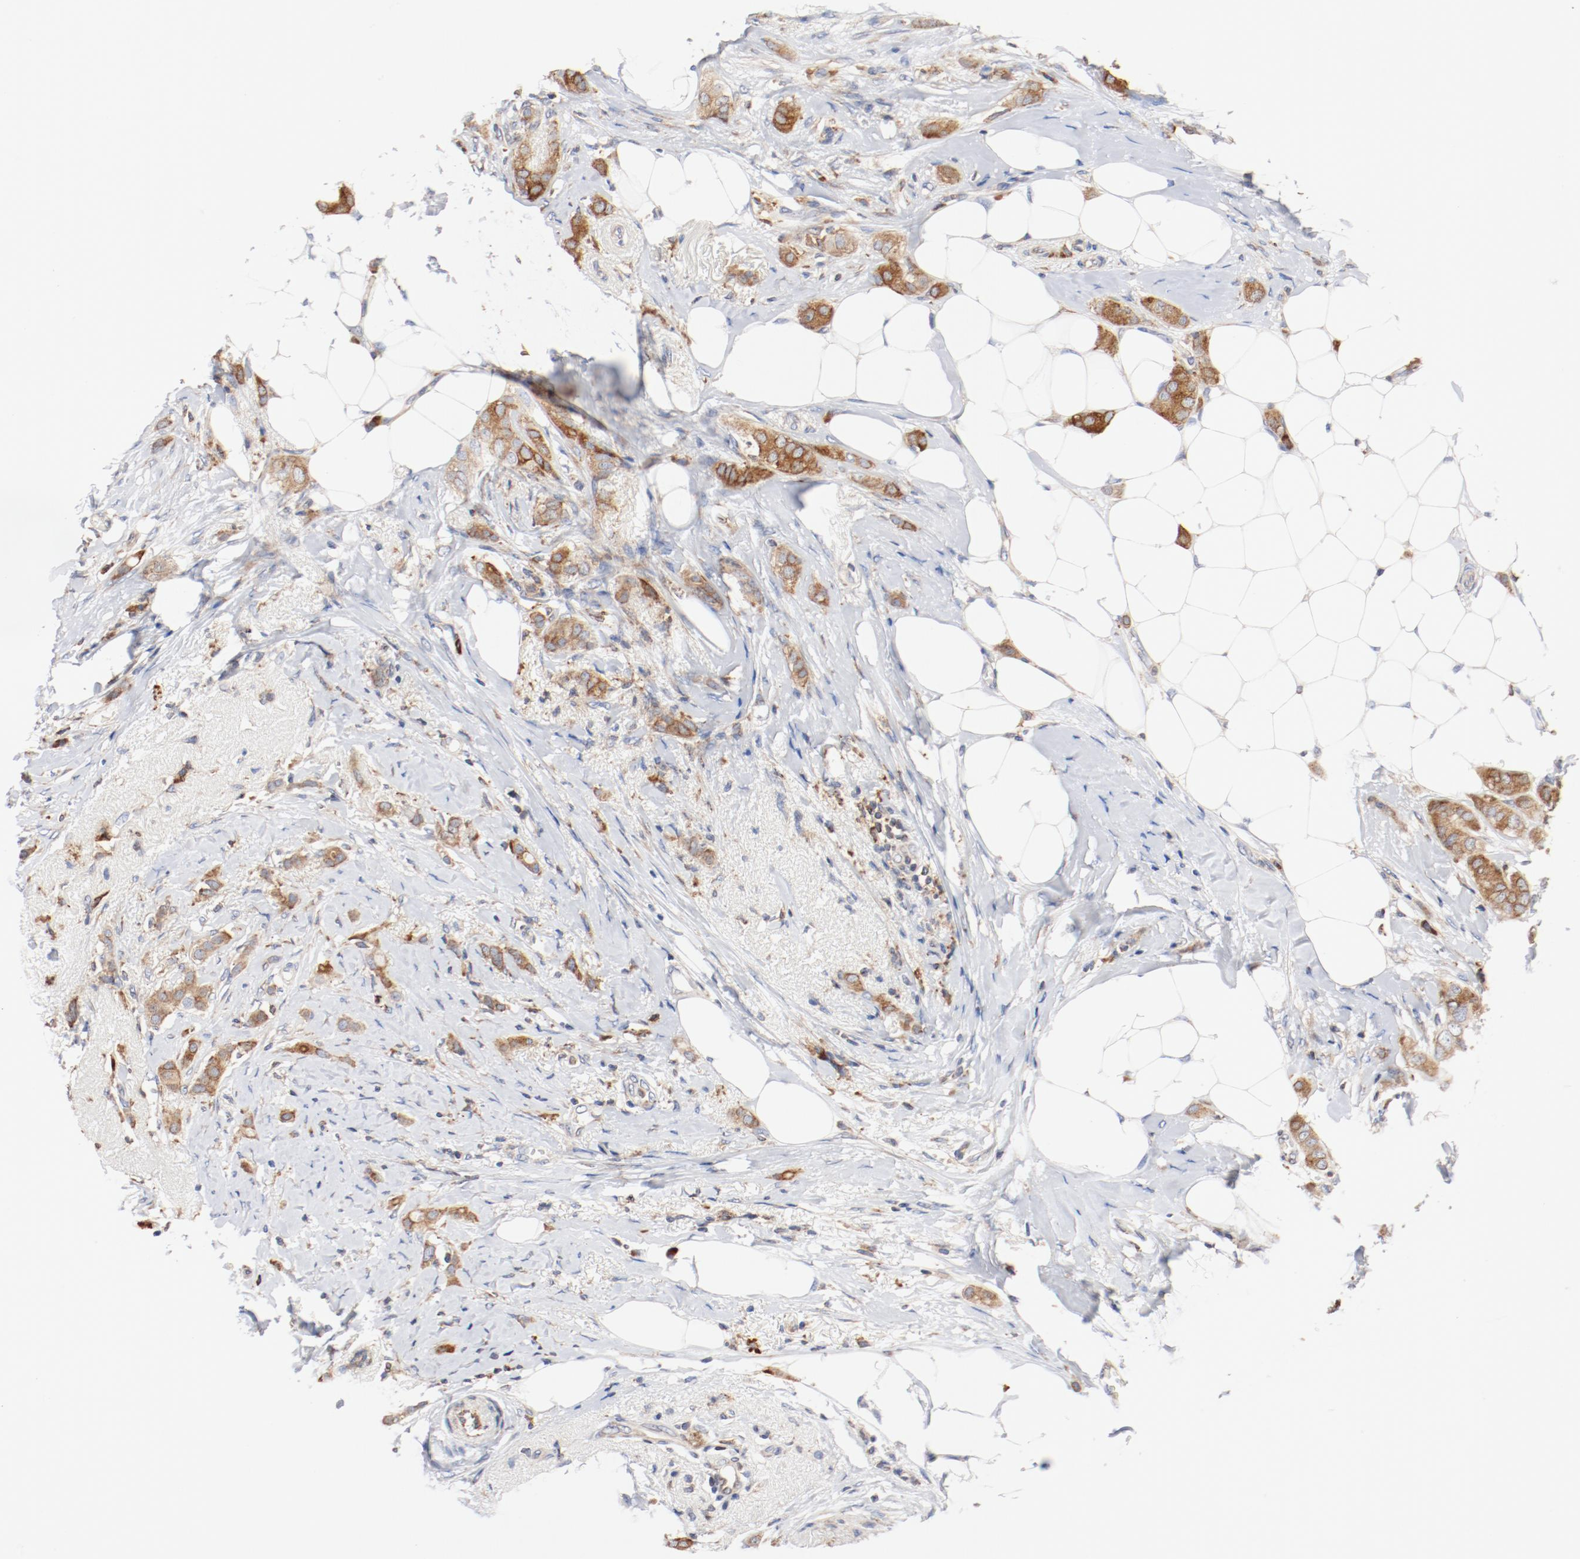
{"staining": {"intensity": "moderate", "quantity": ">75%", "location": "cytoplasmic/membranous"}, "tissue": "breast cancer", "cell_type": "Tumor cells", "image_type": "cancer", "snomed": [{"axis": "morphology", "description": "Lobular carcinoma"}, {"axis": "topography", "description": "Breast"}], "caption": "Human breast lobular carcinoma stained with a protein marker reveals moderate staining in tumor cells.", "gene": "PDPK1", "patient": {"sex": "female", "age": 55}}